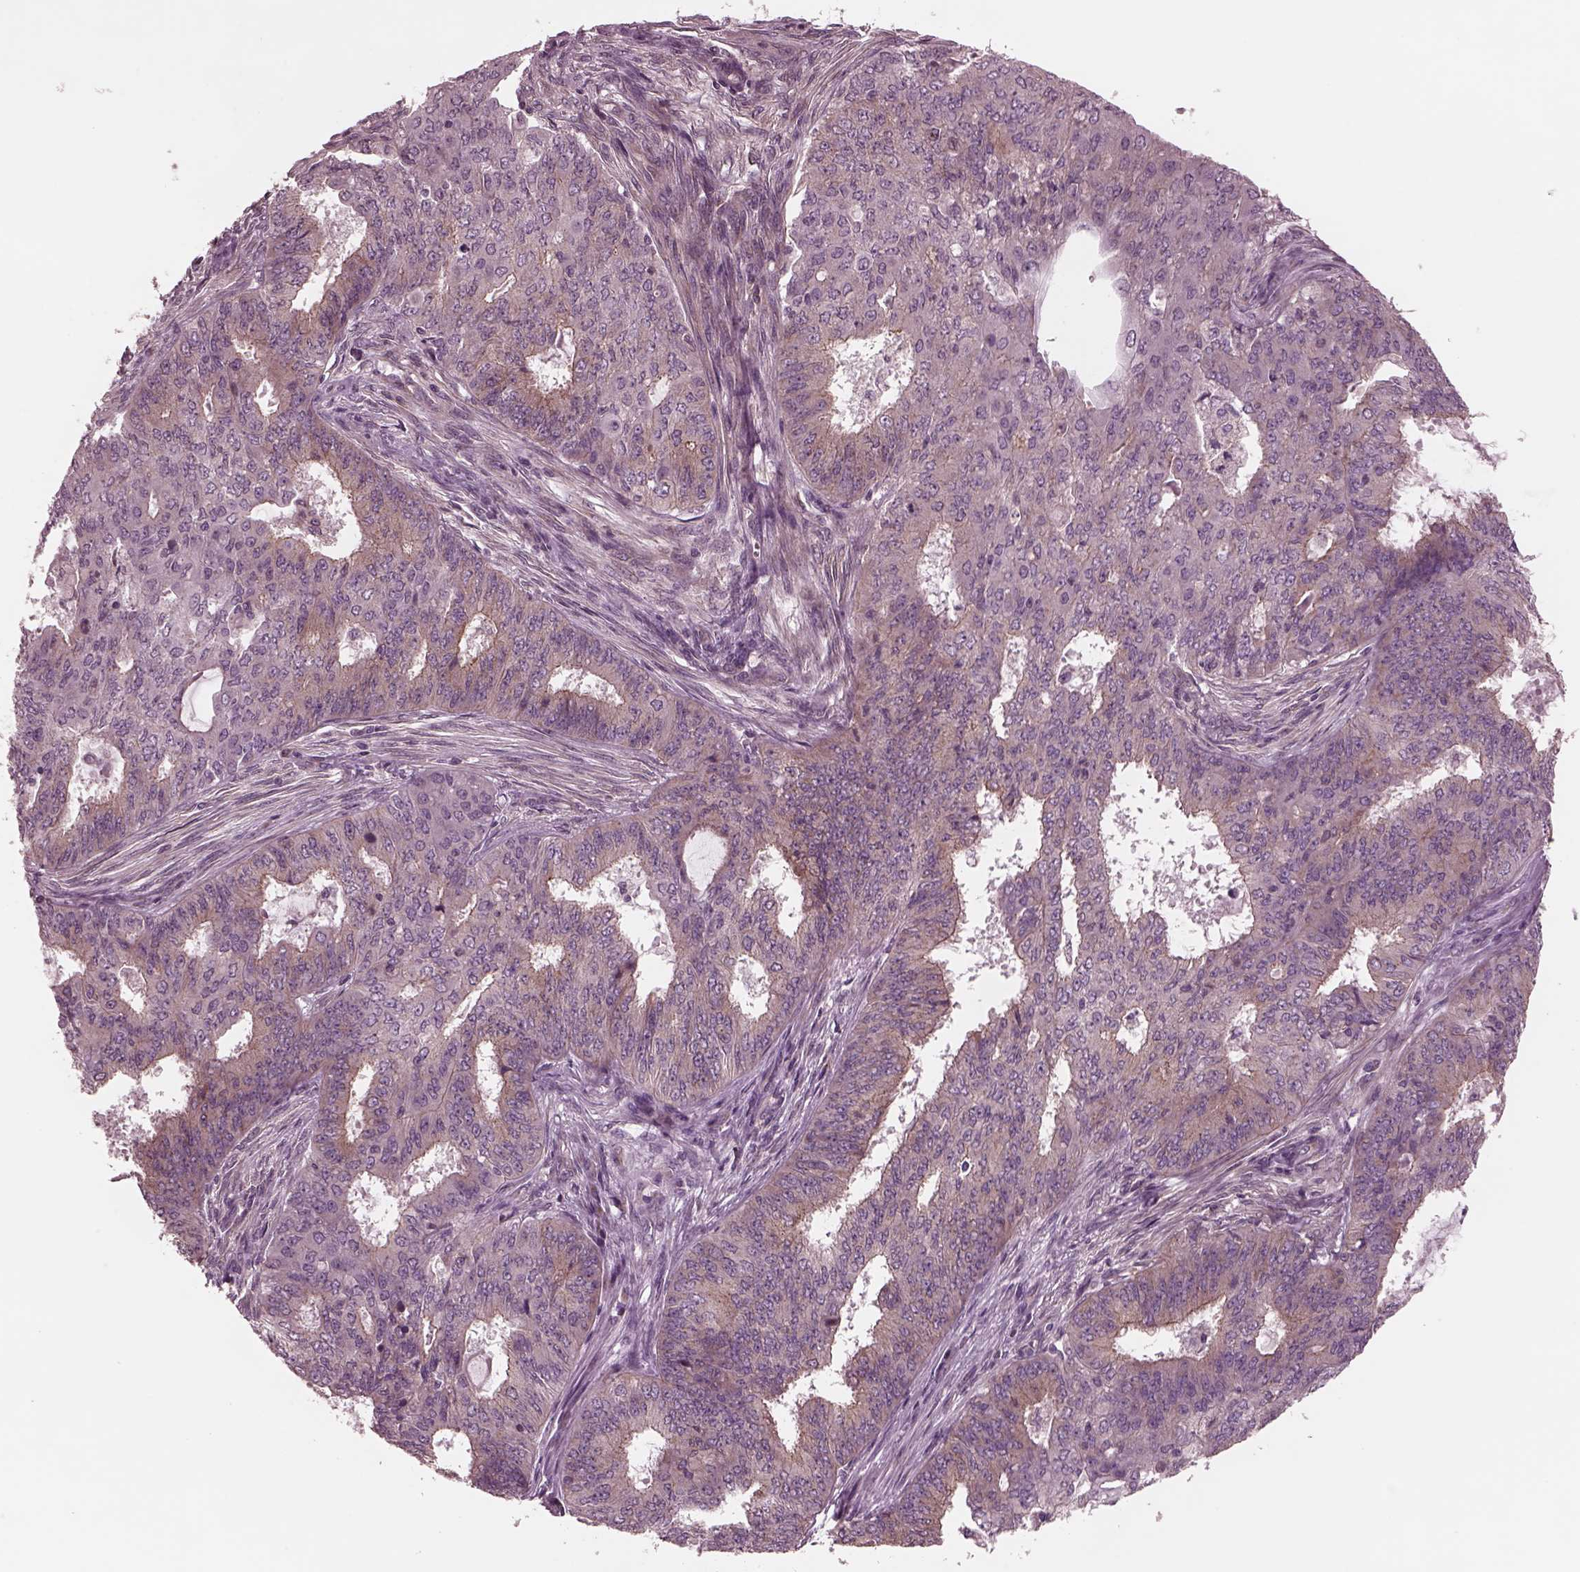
{"staining": {"intensity": "weak", "quantity": "25%-75%", "location": "cytoplasmic/membranous"}, "tissue": "endometrial cancer", "cell_type": "Tumor cells", "image_type": "cancer", "snomed": [{"axis": "morphology", "description": "Adenocarcinoma, NOS"}, {"axis": "topography", "description": "Endometrium"}], "caption": "IHC (DAB (3,3'-diaminobenzidine)) staining of endometrial cancer exhibits weak cytoplasmic/membranous protein staining in approximately 25%-75% of tumor cells.", "gene": "TUBG1", "patient": {"sex": "female", "age": 62}}